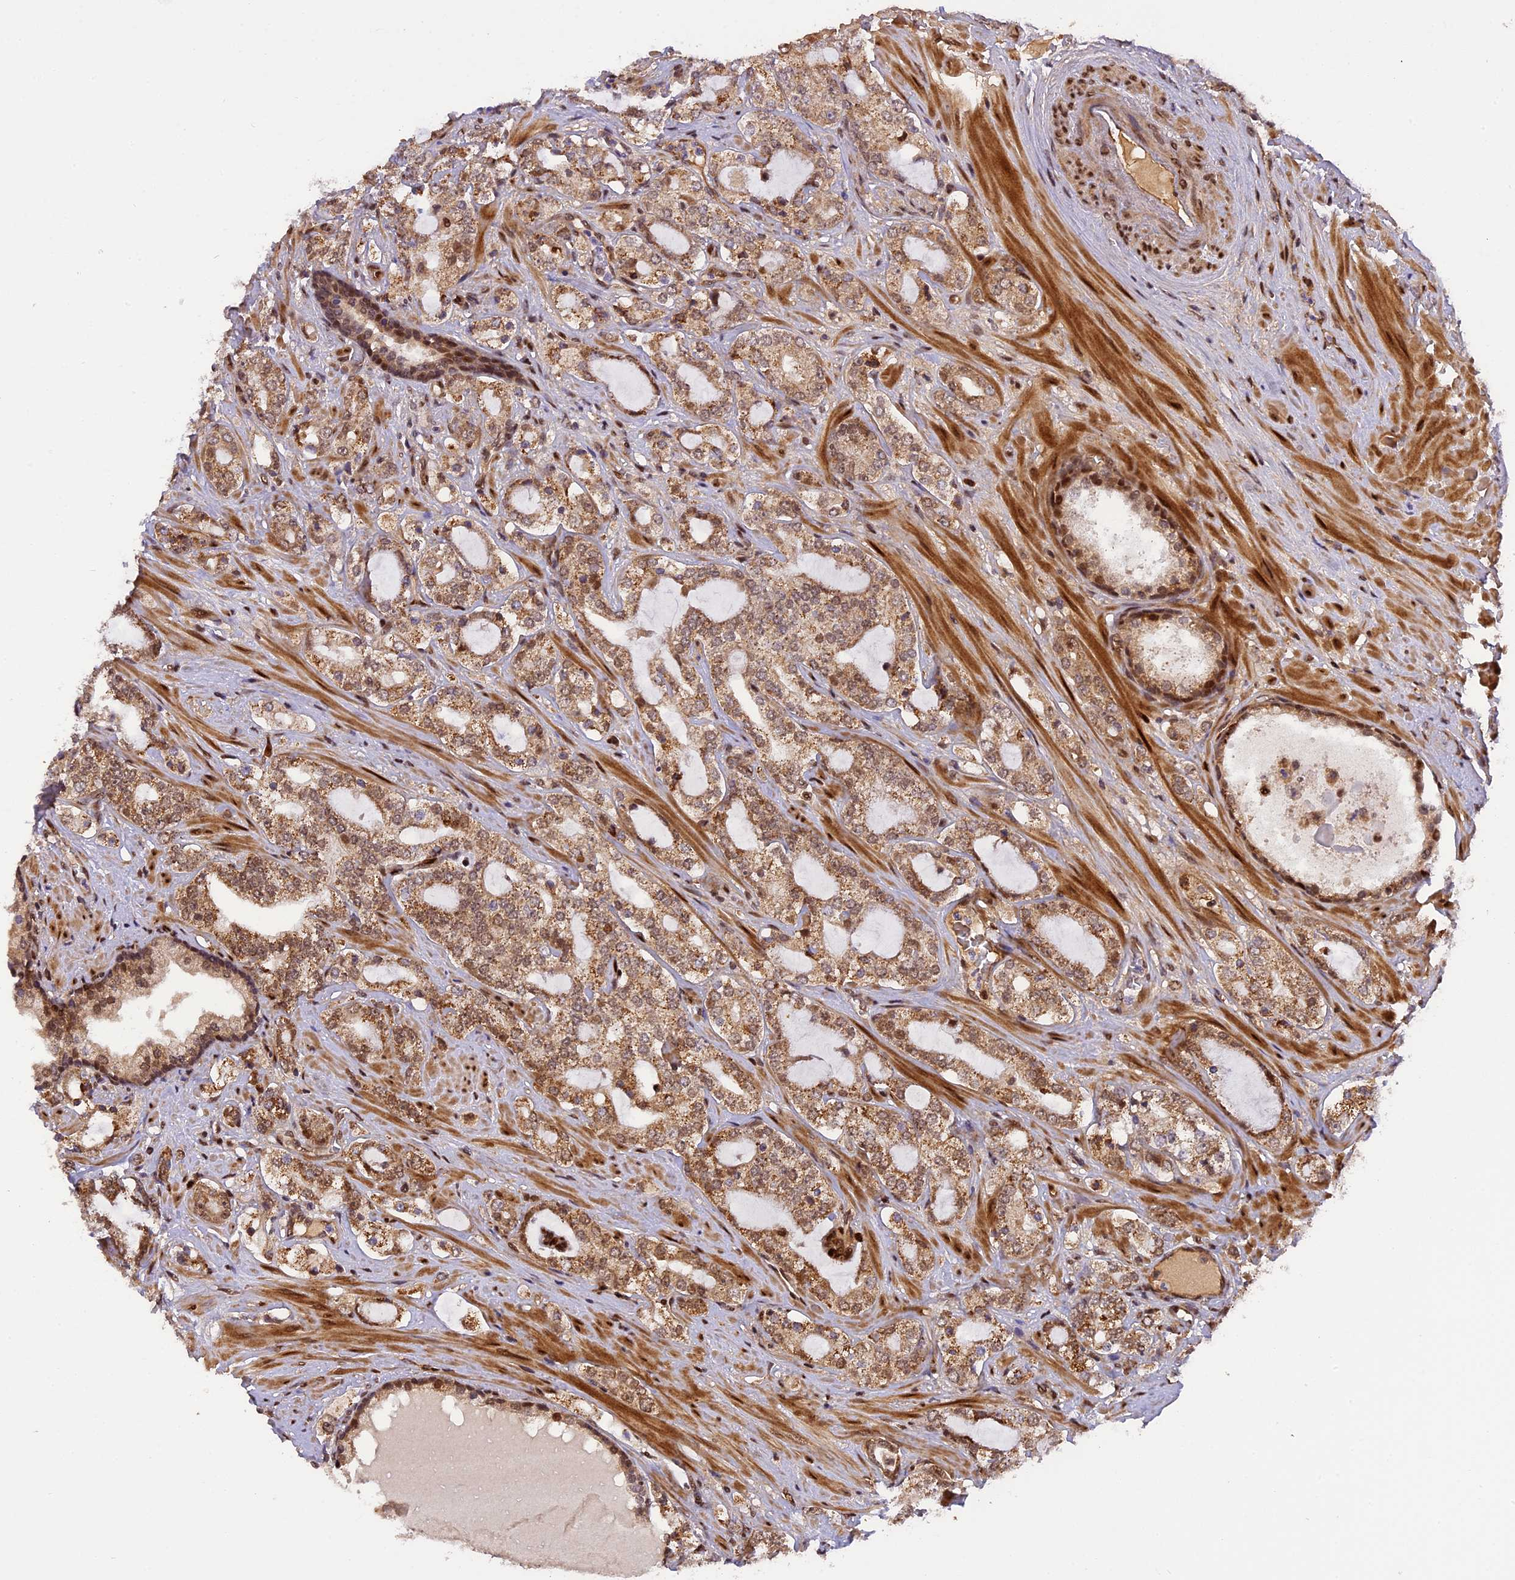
{"staining": {"intensity": "moderate", "quantity": ">75%", "location": "cytoplasmic/membranous,nuclear"}, "tissue": "prostate cancer", "cell_type": "Tumor cells", "image_type": "cancer", "snomed": [{"axis": "morphology", "description": "Adenocarcinoma, High grade"}, {"axis": "topography", "description": "Prostate"}], "caption": "Protein expression analysis of prostate cancer demonstrates moderate cytoplasmic/membranous and nuclear positivity in about >75% of tumor cells.", "gene": "MICALL1", "patient": {"sex": "male", "age": 64}}